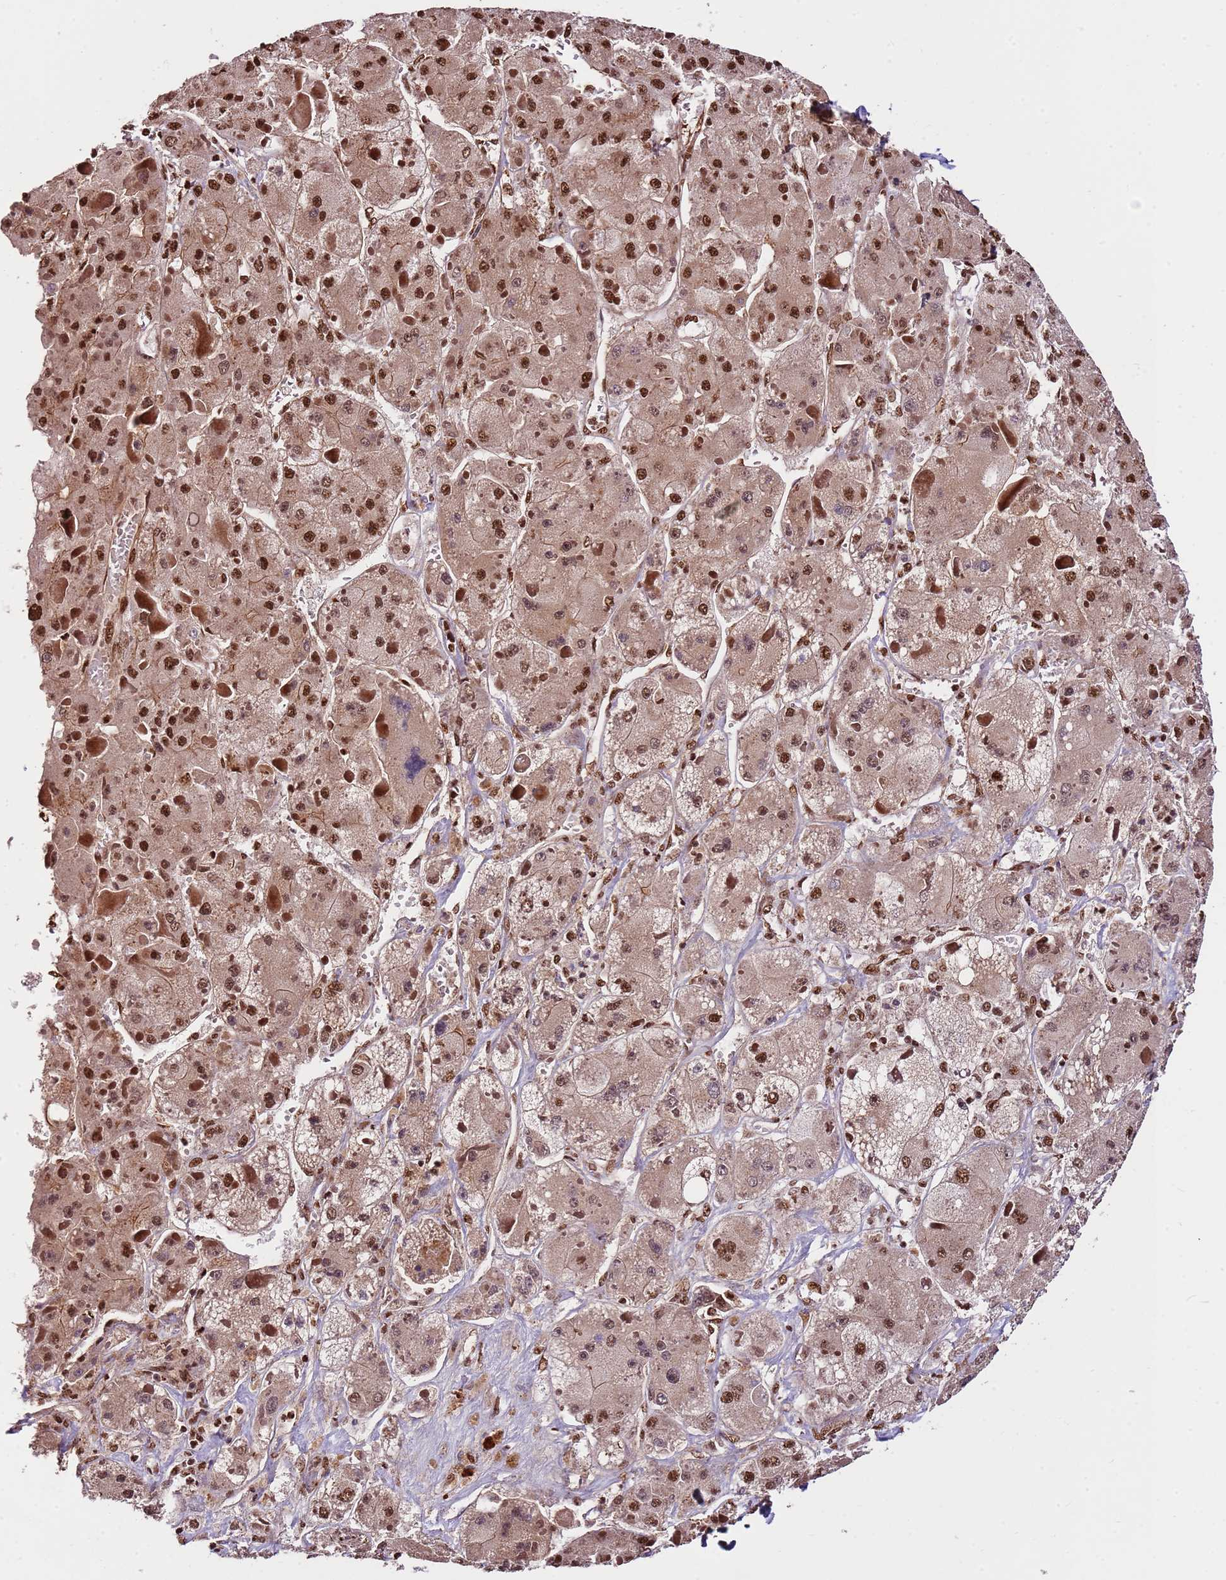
{"staining": {"intensity": "moderate", "quantity": ">75%", "location": "nuclear"}, "tissue": "liver cancer", "cell_type": "Tumor cells", "image_type": "cancer", "snomed": [{"axis": "morphology", "description": "Carcinoma, Hepatocellular, NOS"}, {"axis": "topography", "description": "Liver"}], "caption": "Approximately >75% of tumor cells in liver cancer (hepatocellular carcinoma) show moderate nuclear protein positivity as visualized by brown immunohistochemical staining.", "gene": "ZBTB12", "patient": {"sex": "female", "age": 73}}